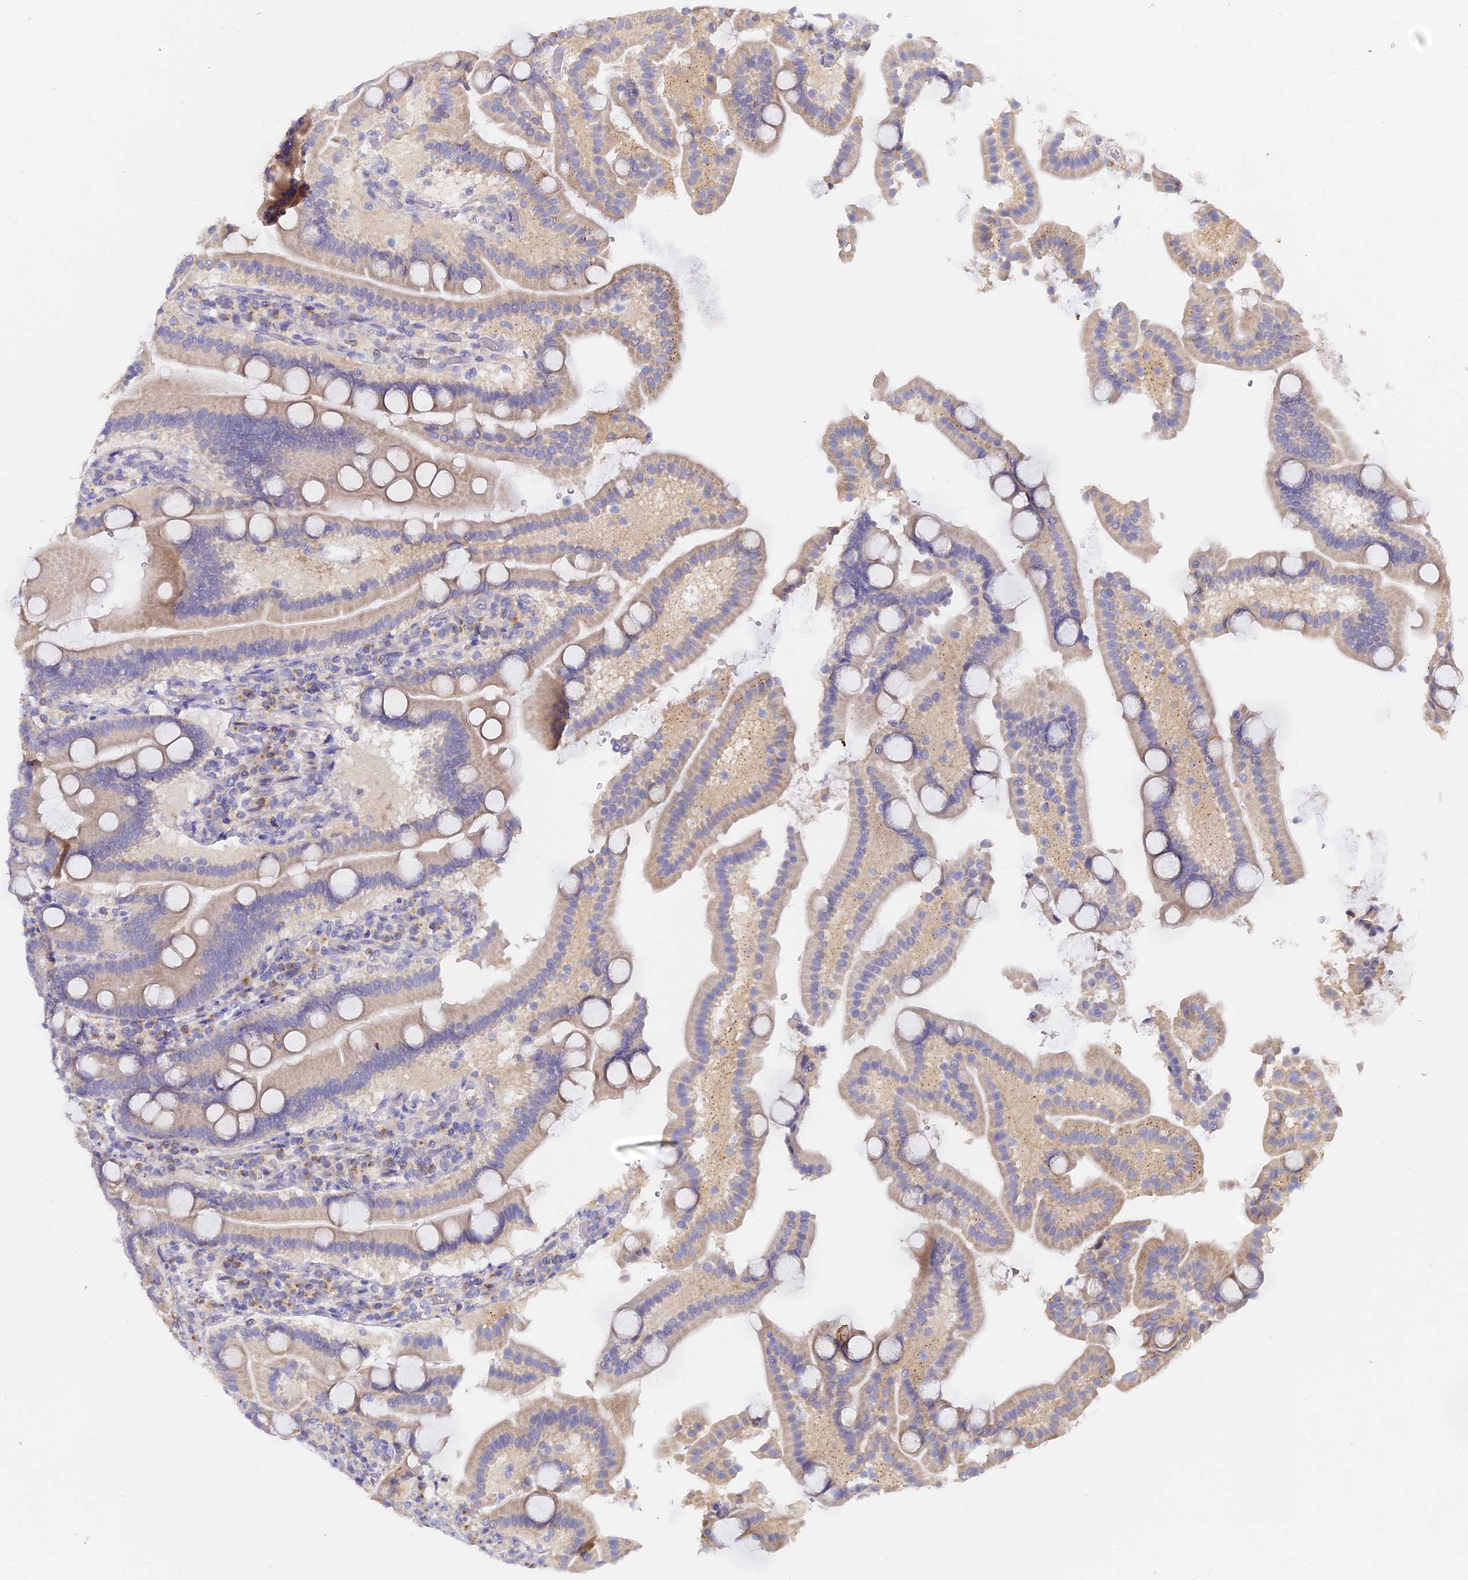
{"staining": {"intensity": "strong", "quantity": "25%-75%", "location": "cytoplasmic/membranous"}, "tissue": "duodenum", "cell_type": "Glandular cells", "image_type": "normal", "snomed": [{"axis": "morphology", "description": "Normal tissue, NOS"}, {"axis": "topography", "description": "Duodenum"}], "caption": "A micrograph of duodenum stained for a protein reveals strong cytoplasmic/membranous brown staining in glandular cells.", "gene": "DONSON", "patient": {"sex": "male", "age": 55}}